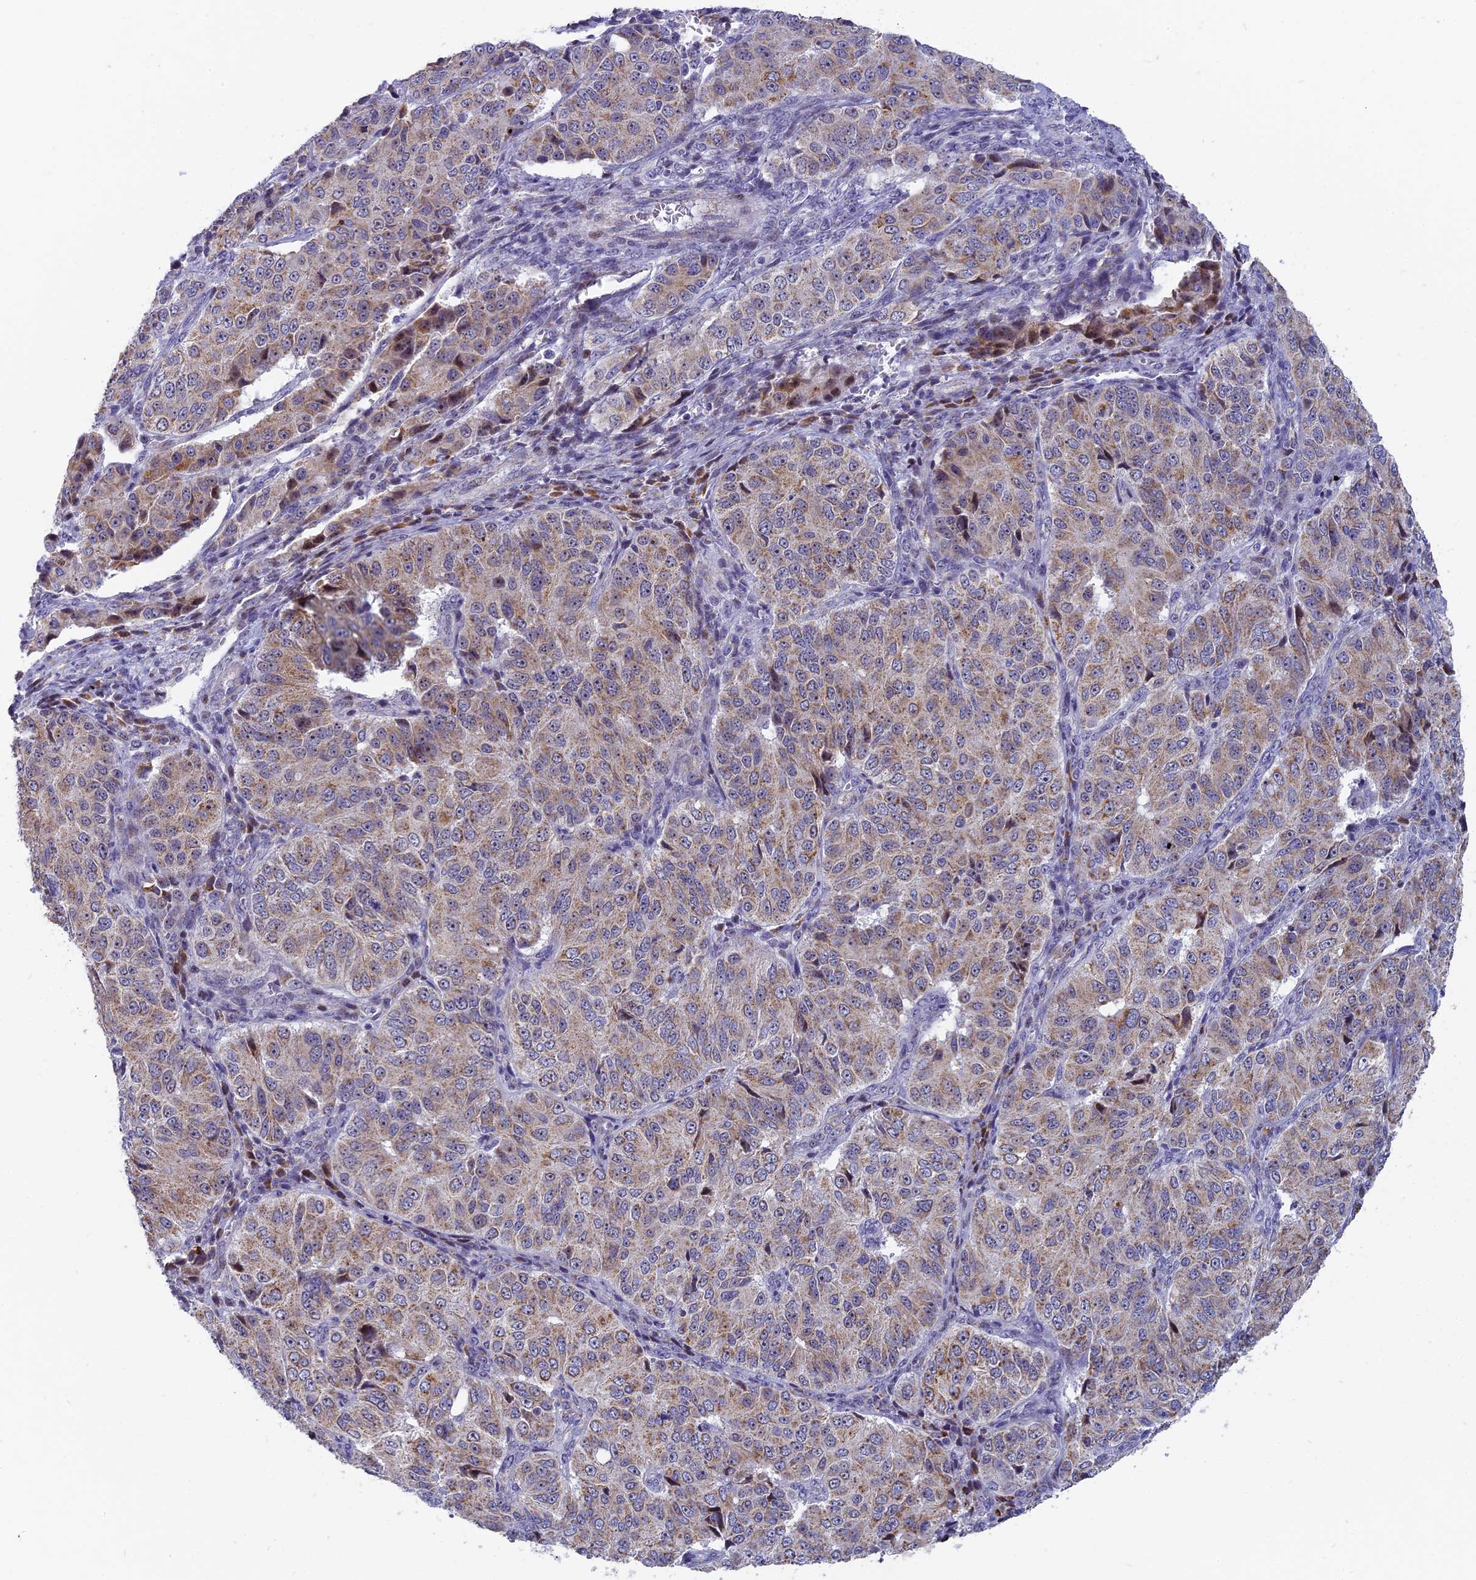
{"staining": {"intensity": "weak", "quantity": ">75%", "location": "cytoplasmic/membranous"}, "tissue": "ovarian cancer", "cell_type": "Tumor cells", "image_type": "cancer", "snomed": [{"axis": "morphology", "description": "Carcinoma, endometroid"}, {"axis": "topography", "description": "Ovary"}], "caption": "High-power microscopy captured an IHC micrograph of endometroid carcinoma (ovarian), revealing weak cytoplasmic/membranous staining in approximately >75% of tumor cells.", "gene": "DTWD1", "patient": {"sex": "female", "age": 51}}